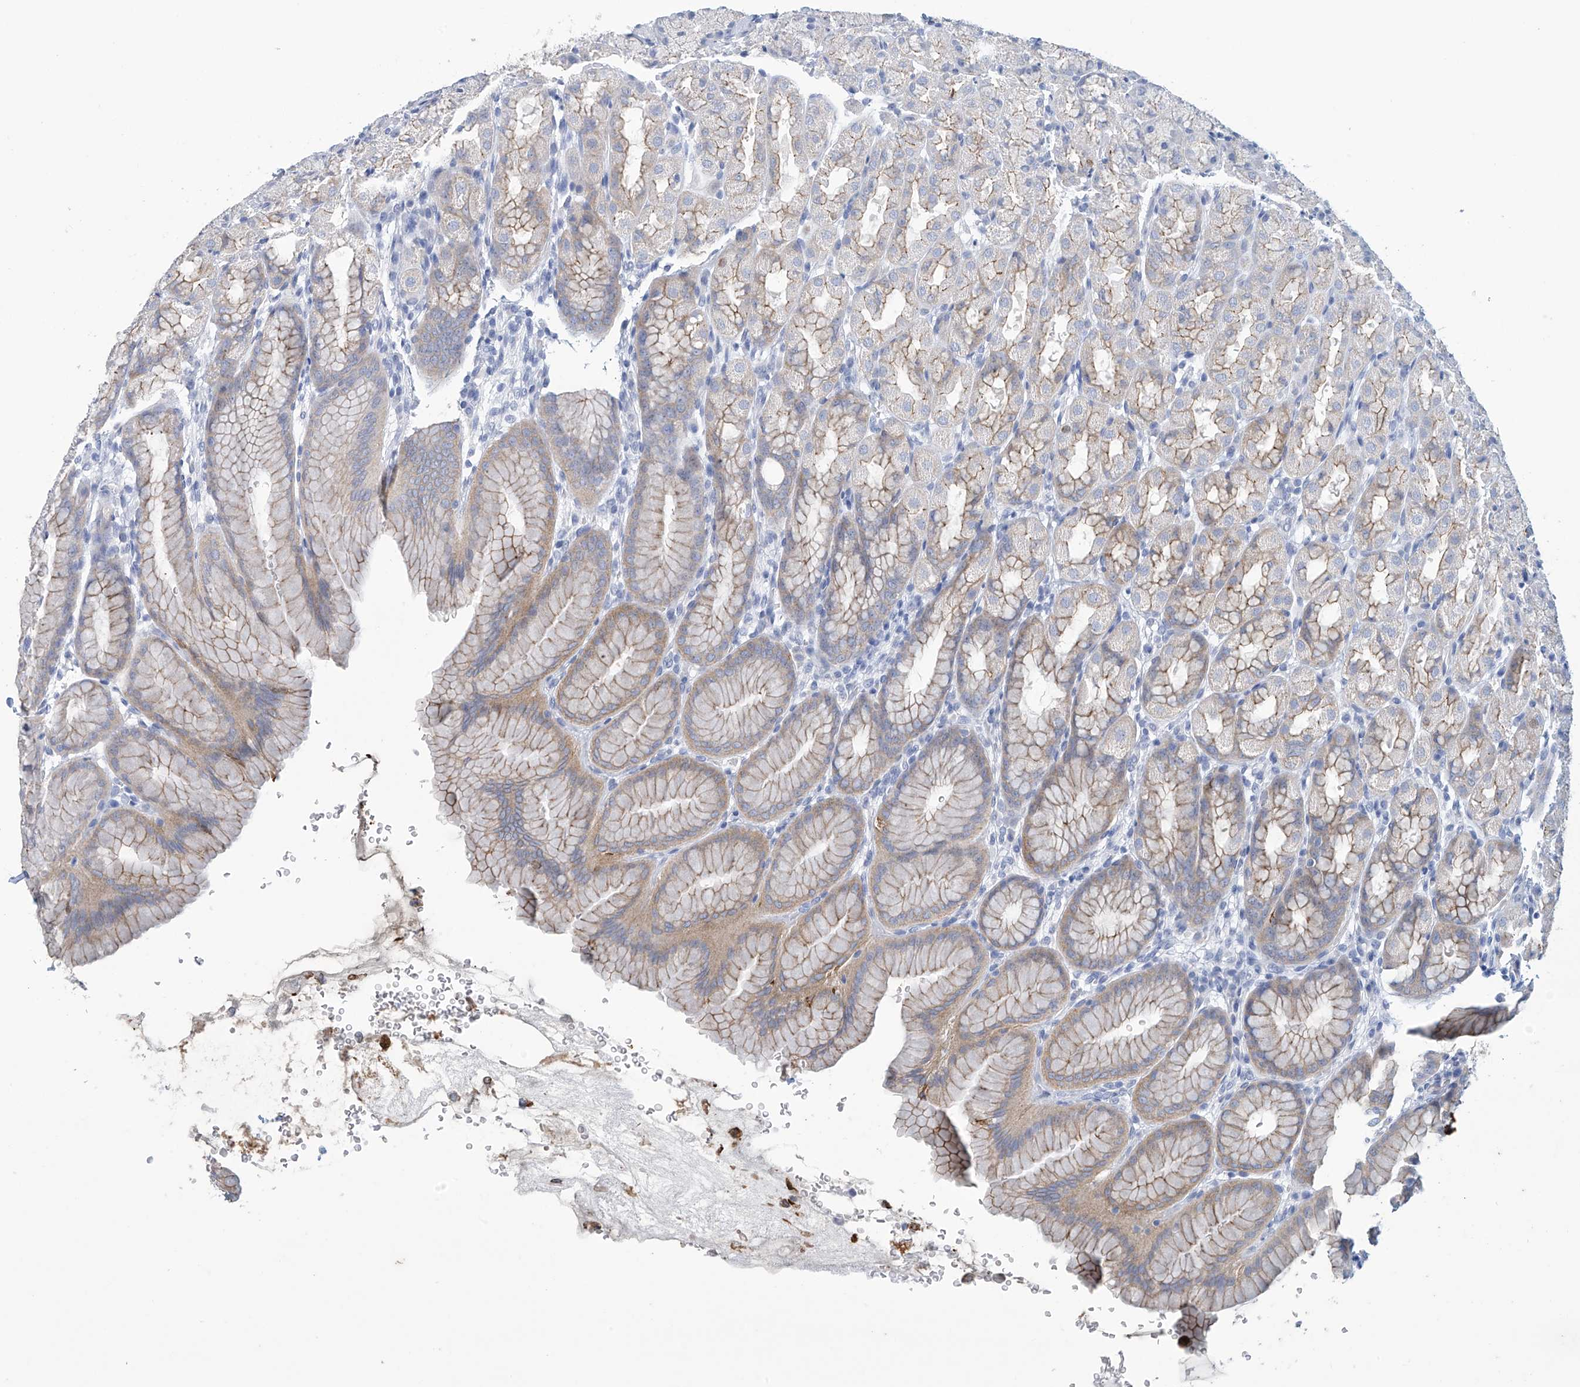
{"staining": {"intensity": "weak", "quantity": "25%-75%", "location": "cytoplasmic/membranous"}, "tissue": "stomach", "cell_type": "Glandular cells", "image_type": "normal", "snomed": [{"axis": "morphology", "description": "Normal tissue, NOS"}, {"axis": "topography", "description": "Stomach"}], "caption": "Stomach stained with DAB (3,3'-diaminobenzidine) immunohistochemistry (IHC) demonstrates low levels of weak cytoplasmic/membranous staining in approximately 25%-75% of glandular cells.", "gene": "DSP", "patient": {"sex": "male", "age": 42}}